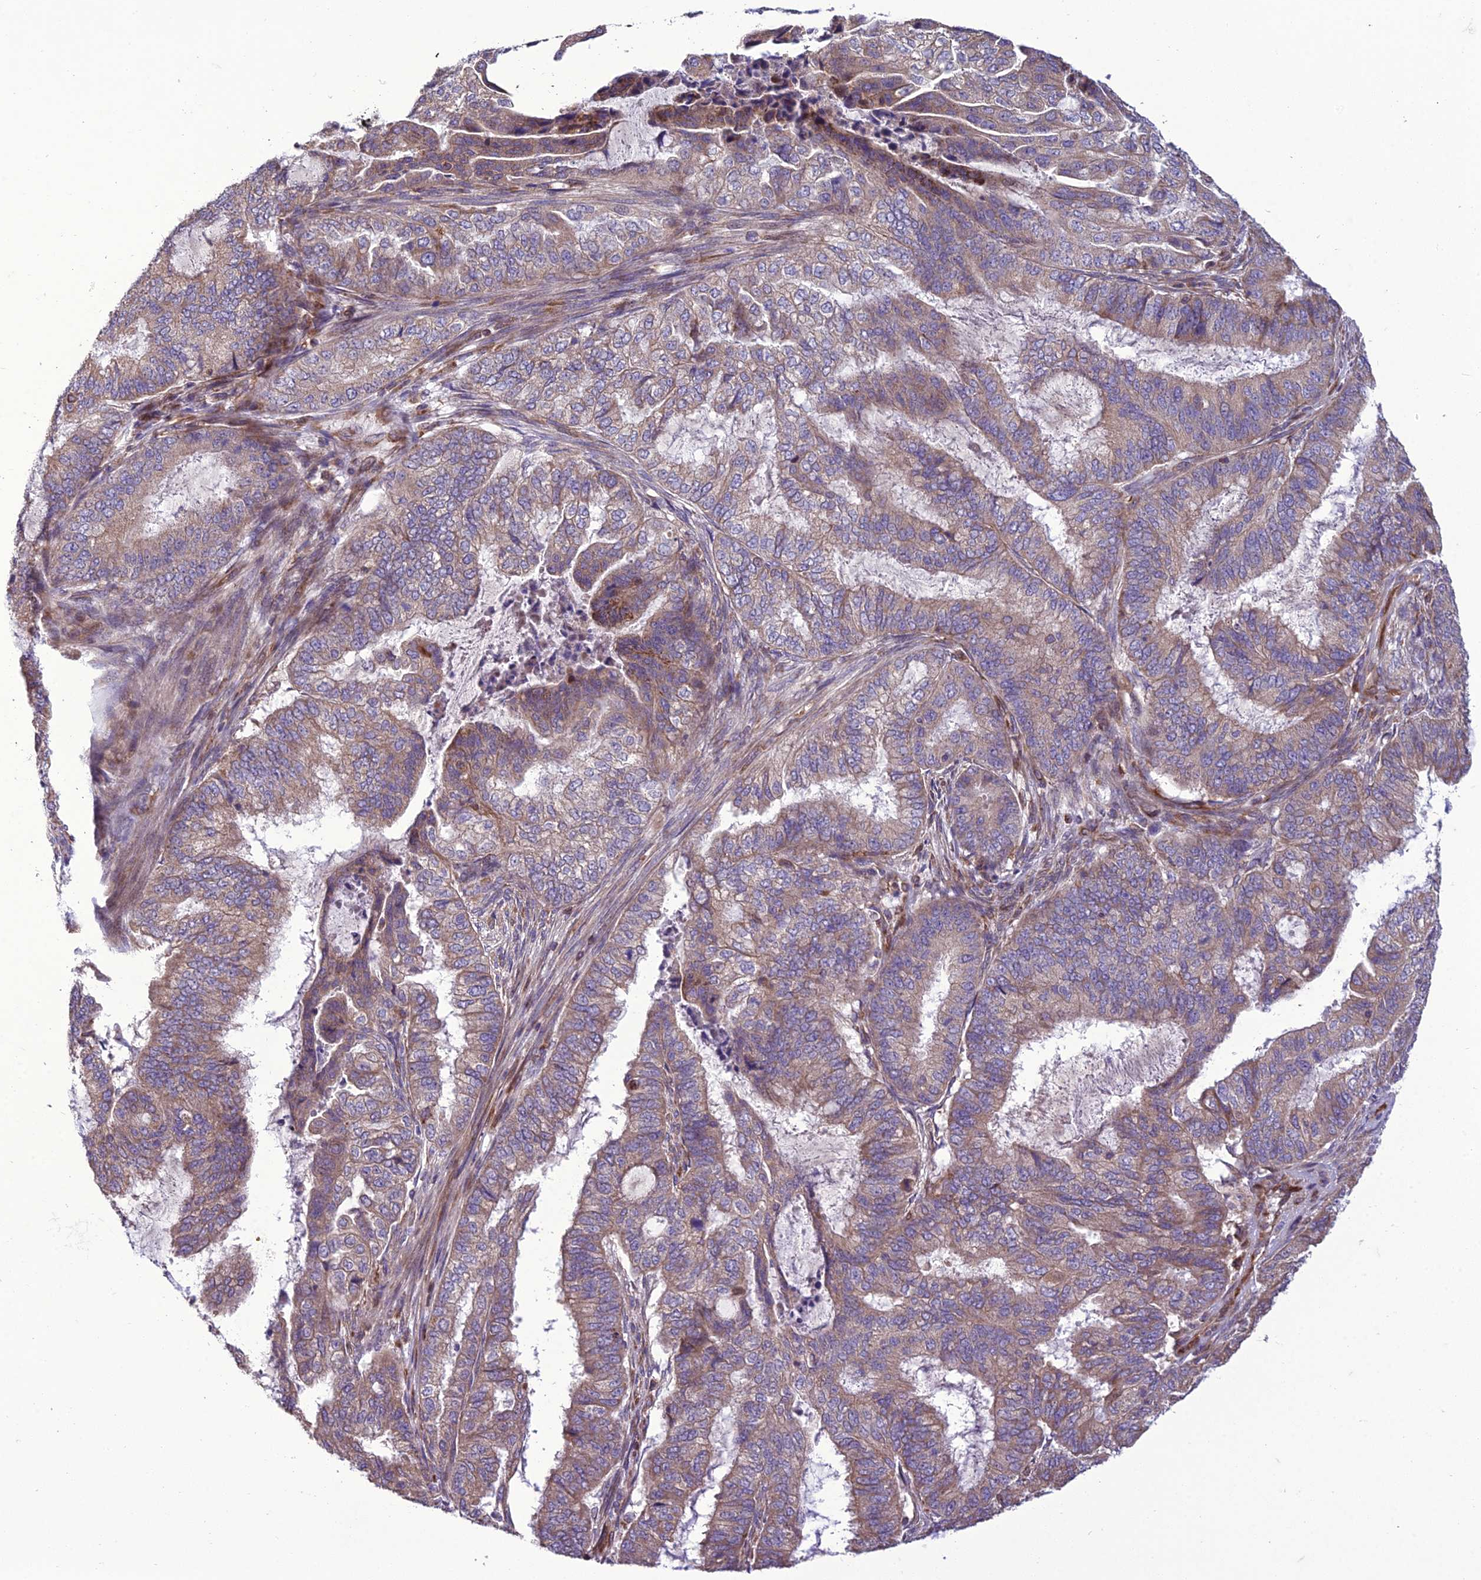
{"staining": {"intensity": "weak", "quantity": ">75%", "location": "cytoplasmic/membranous"}, "tissue": "endometrial cancer", "cell_type": "Tumor cells", "image_type": "cancer", "snomed": [{"axis": "morphology", "description": "Adenocarcinoma, NOS"}, {"axis": "topography", "description": "Endometrium"}], "caption": "The image shows a brown stain indicating the presence of a protein in the cytoplasmic/membranous of tumor cells in adenocarcinoma (endometrial). Ihc stains the protein in brown and the nuclei are stained blue.", "gene": "GIMAP1", "patient": {"sex": "female", "age": 51}}